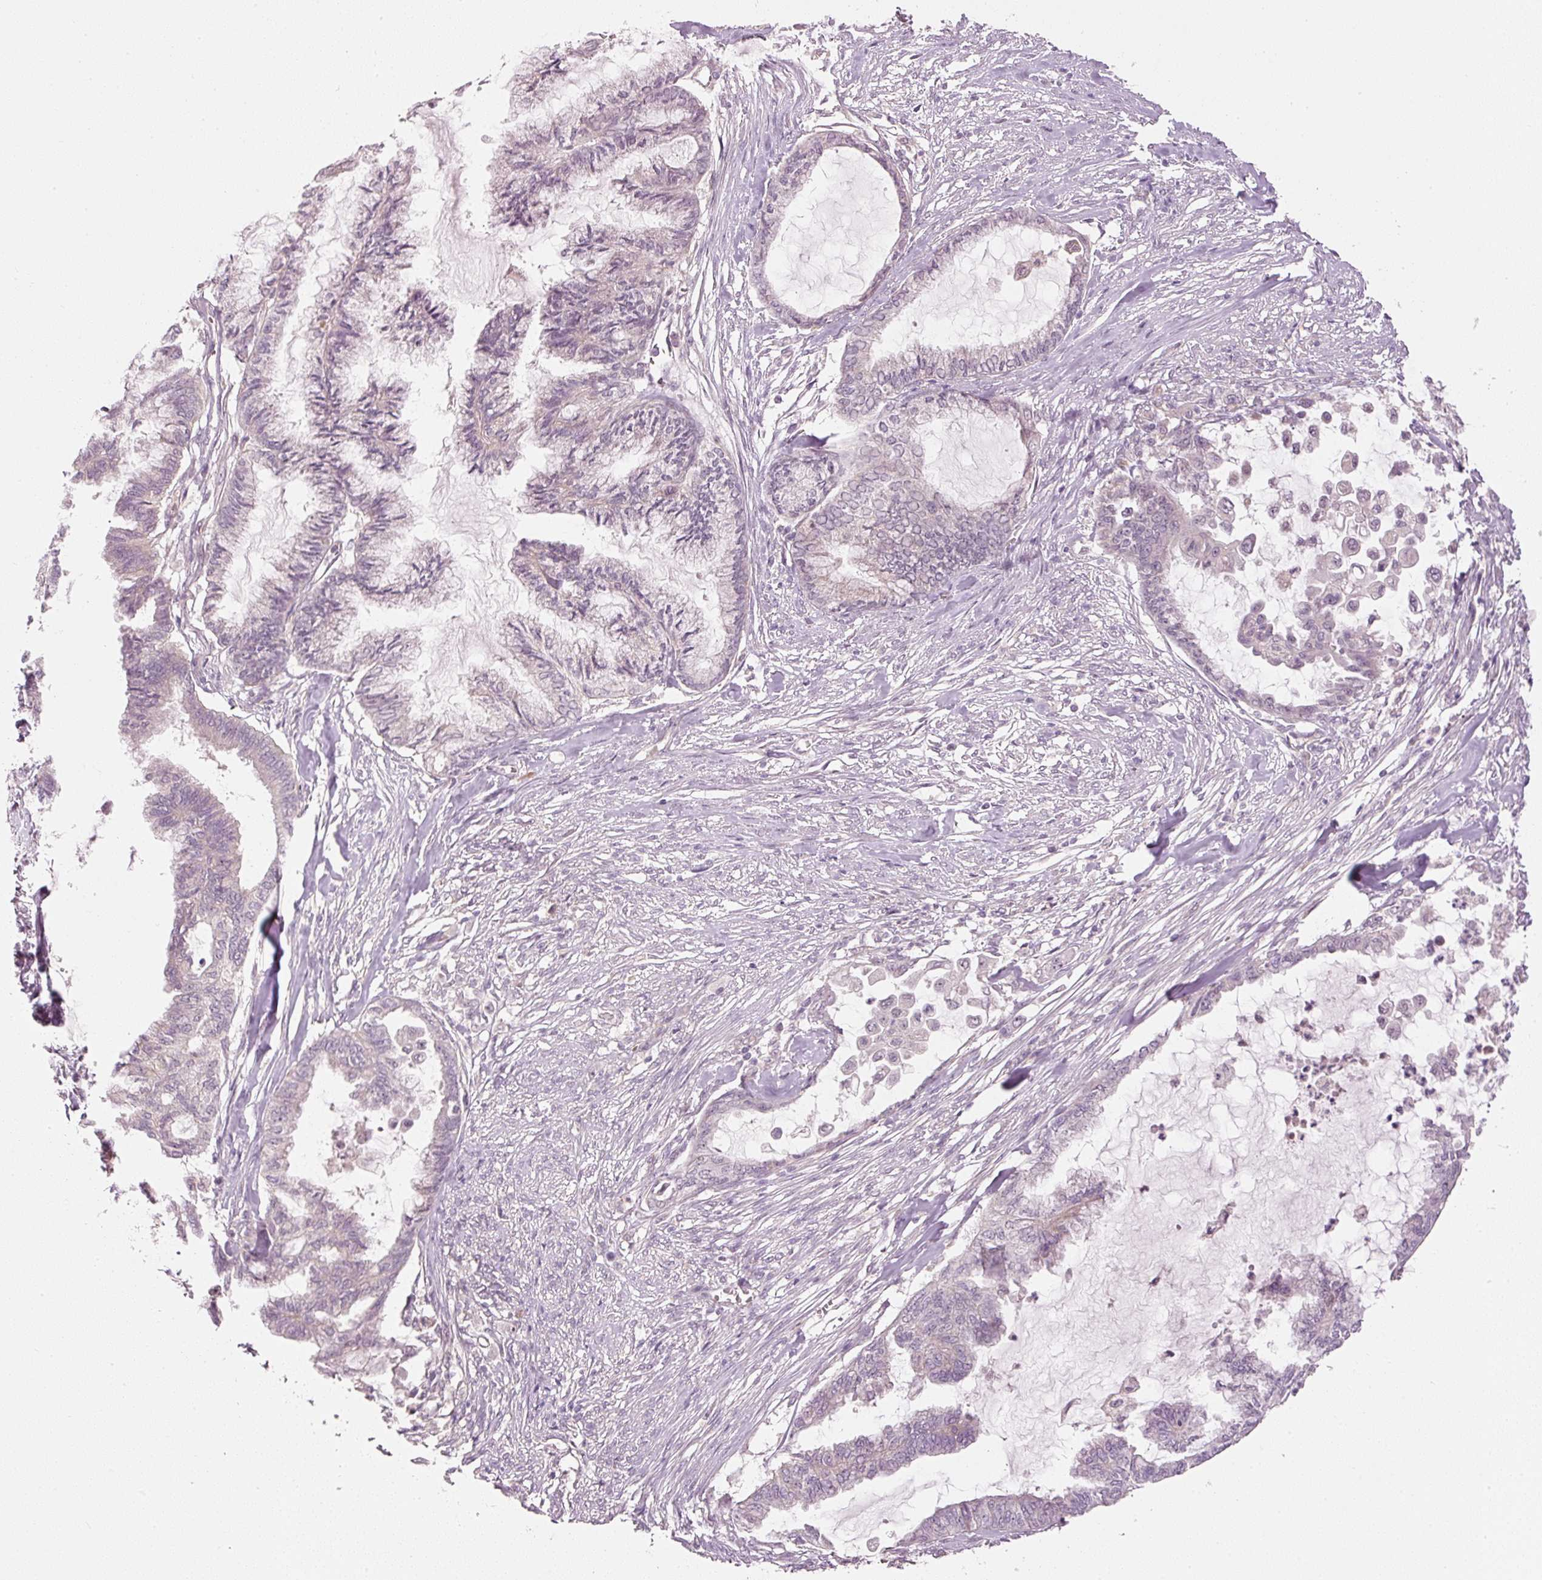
{"staining": {"intensity": "negative", "quantity": "none", "location": "none"}, "tissue": "endometrial cancer", "cell_type": "Tumor cells", "image_type": "cancer", "snomed": [{"axis": "morphology", "description": "Adenocarcinoma, NOS"}, {"axis": "topography", "description": "Endometrium"}], "caption": "Adenocarcinoma (endometrial) stained for a protein using IHC displays no expression tumor cells.", "gene": "CDC20B", "patient": {"sex": "female", "age": 86}}